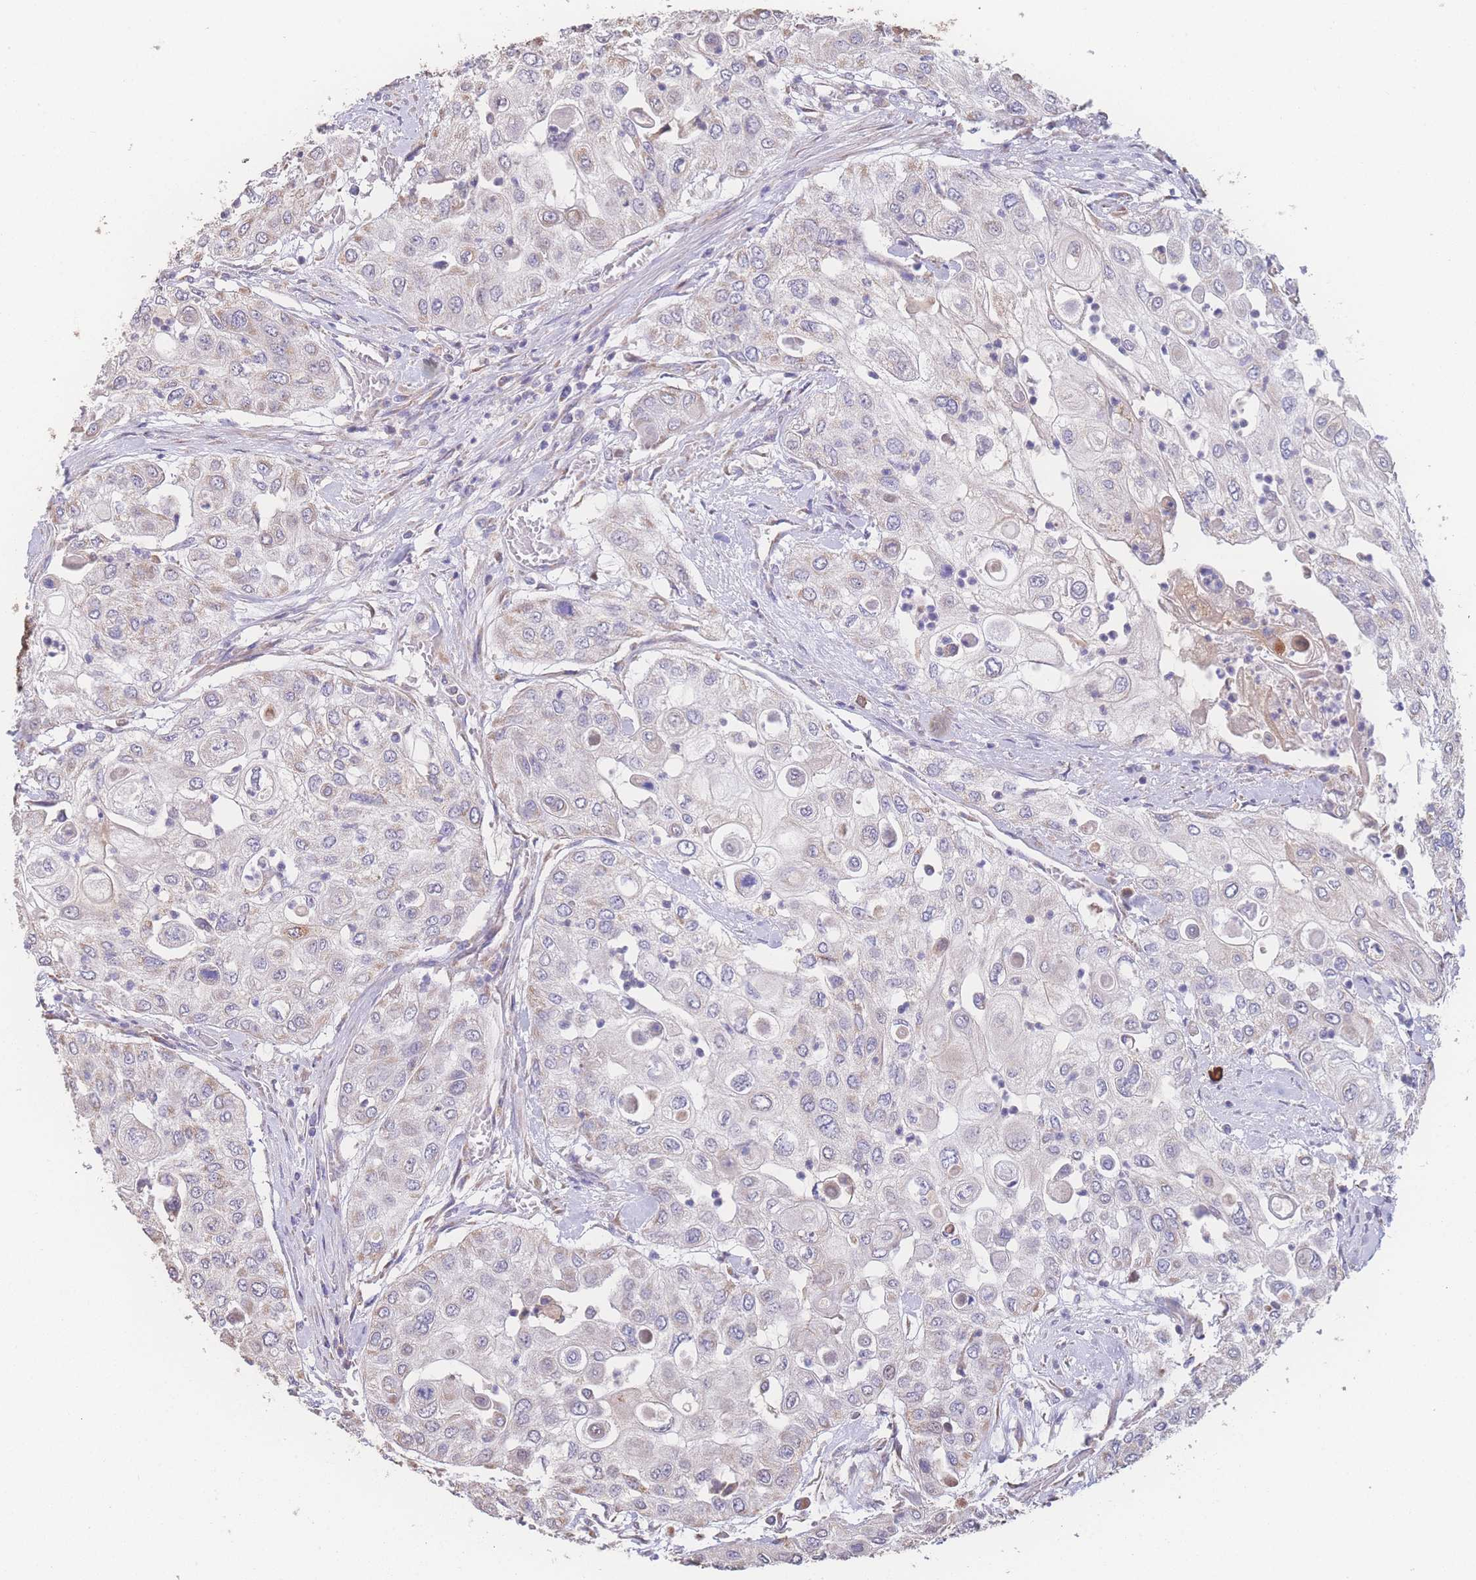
{"staining": {"intensity": "moderate", "quantity": "<25%", "location": "cytoplasmic/membranous"}, "tissue": "urothelial cancer", "cell_type": "Tumor cells", "image_type": "cancer", "snomed": [{"axis": "morphology", "description": "Urothelial carcinoma, High grade"}, {"axis": "topography", "description": "Urinary bladder"}], "caption": "Urothelial cancer tissue reveals moderate cytoplasmic/membranous staining in about <25% of tumor cells", "gene": "SGSM3", "patient": {"sex": "female", "age": 79}}